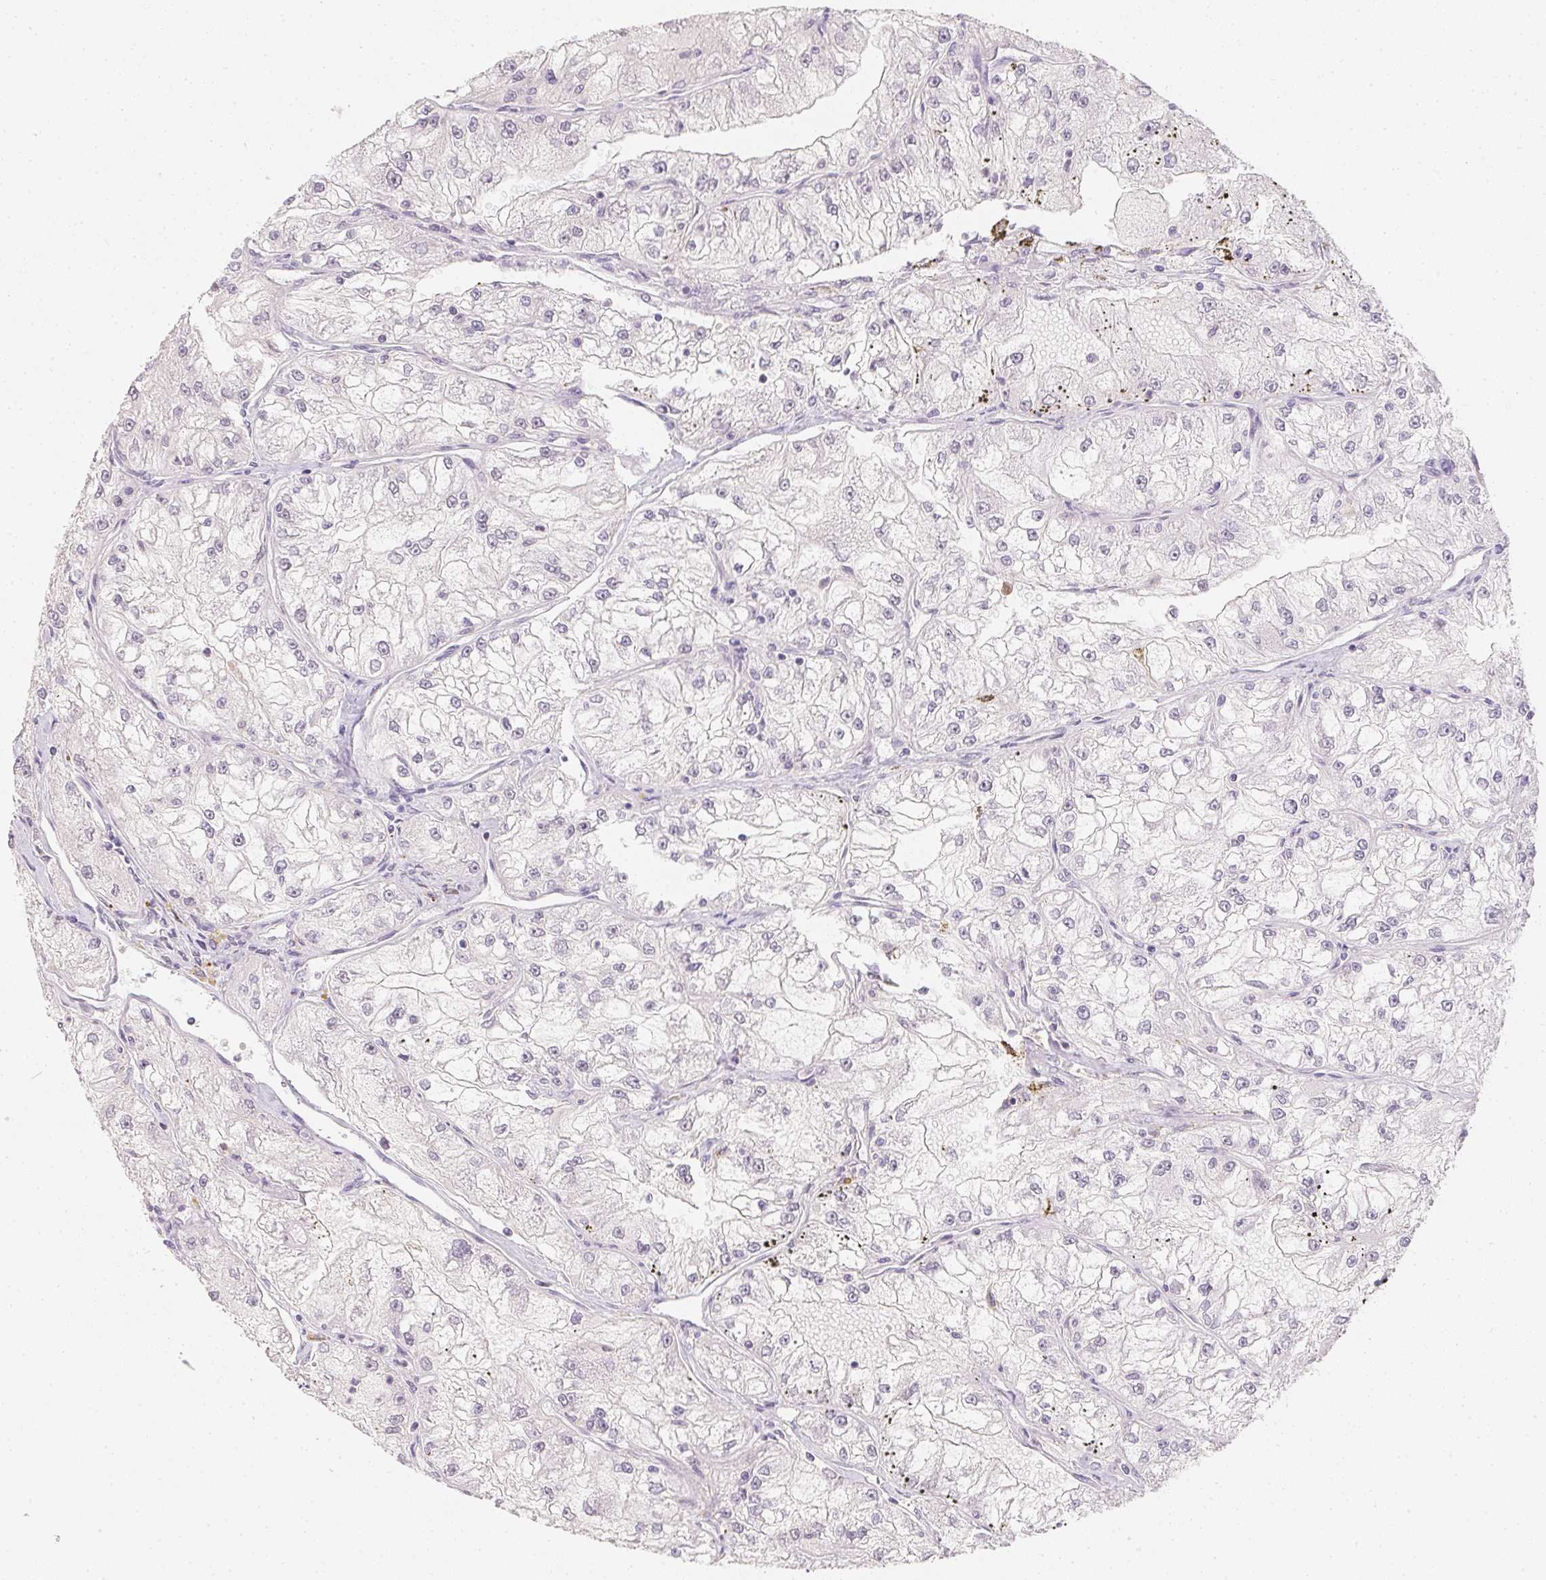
{"staining": {"intensity": "negative", "quantity": "none", "location": "none"}, "tissue": "renal cancer", "cell_type": "Tumor cells", "image_type": "cancer", "snomed": [{"axis": "morphology", "description": "Adenocarcinoma, NOS"}, {"axis": "topography", "description": "Kidney"}], "caption": "DAB (3,3'-diaminobenzidine) immunohistochemical staining of human renal cancer (adenocarcinoma) reveals no significant staining in tumor cells. The staining was performed using DAB to visualize the protein expression in brown, while the nuclei were stained in blue with hematoxylin (Magnification: 20x).", "gene": "ZBBX", "patient": {"sex": "female", "age": 72}}